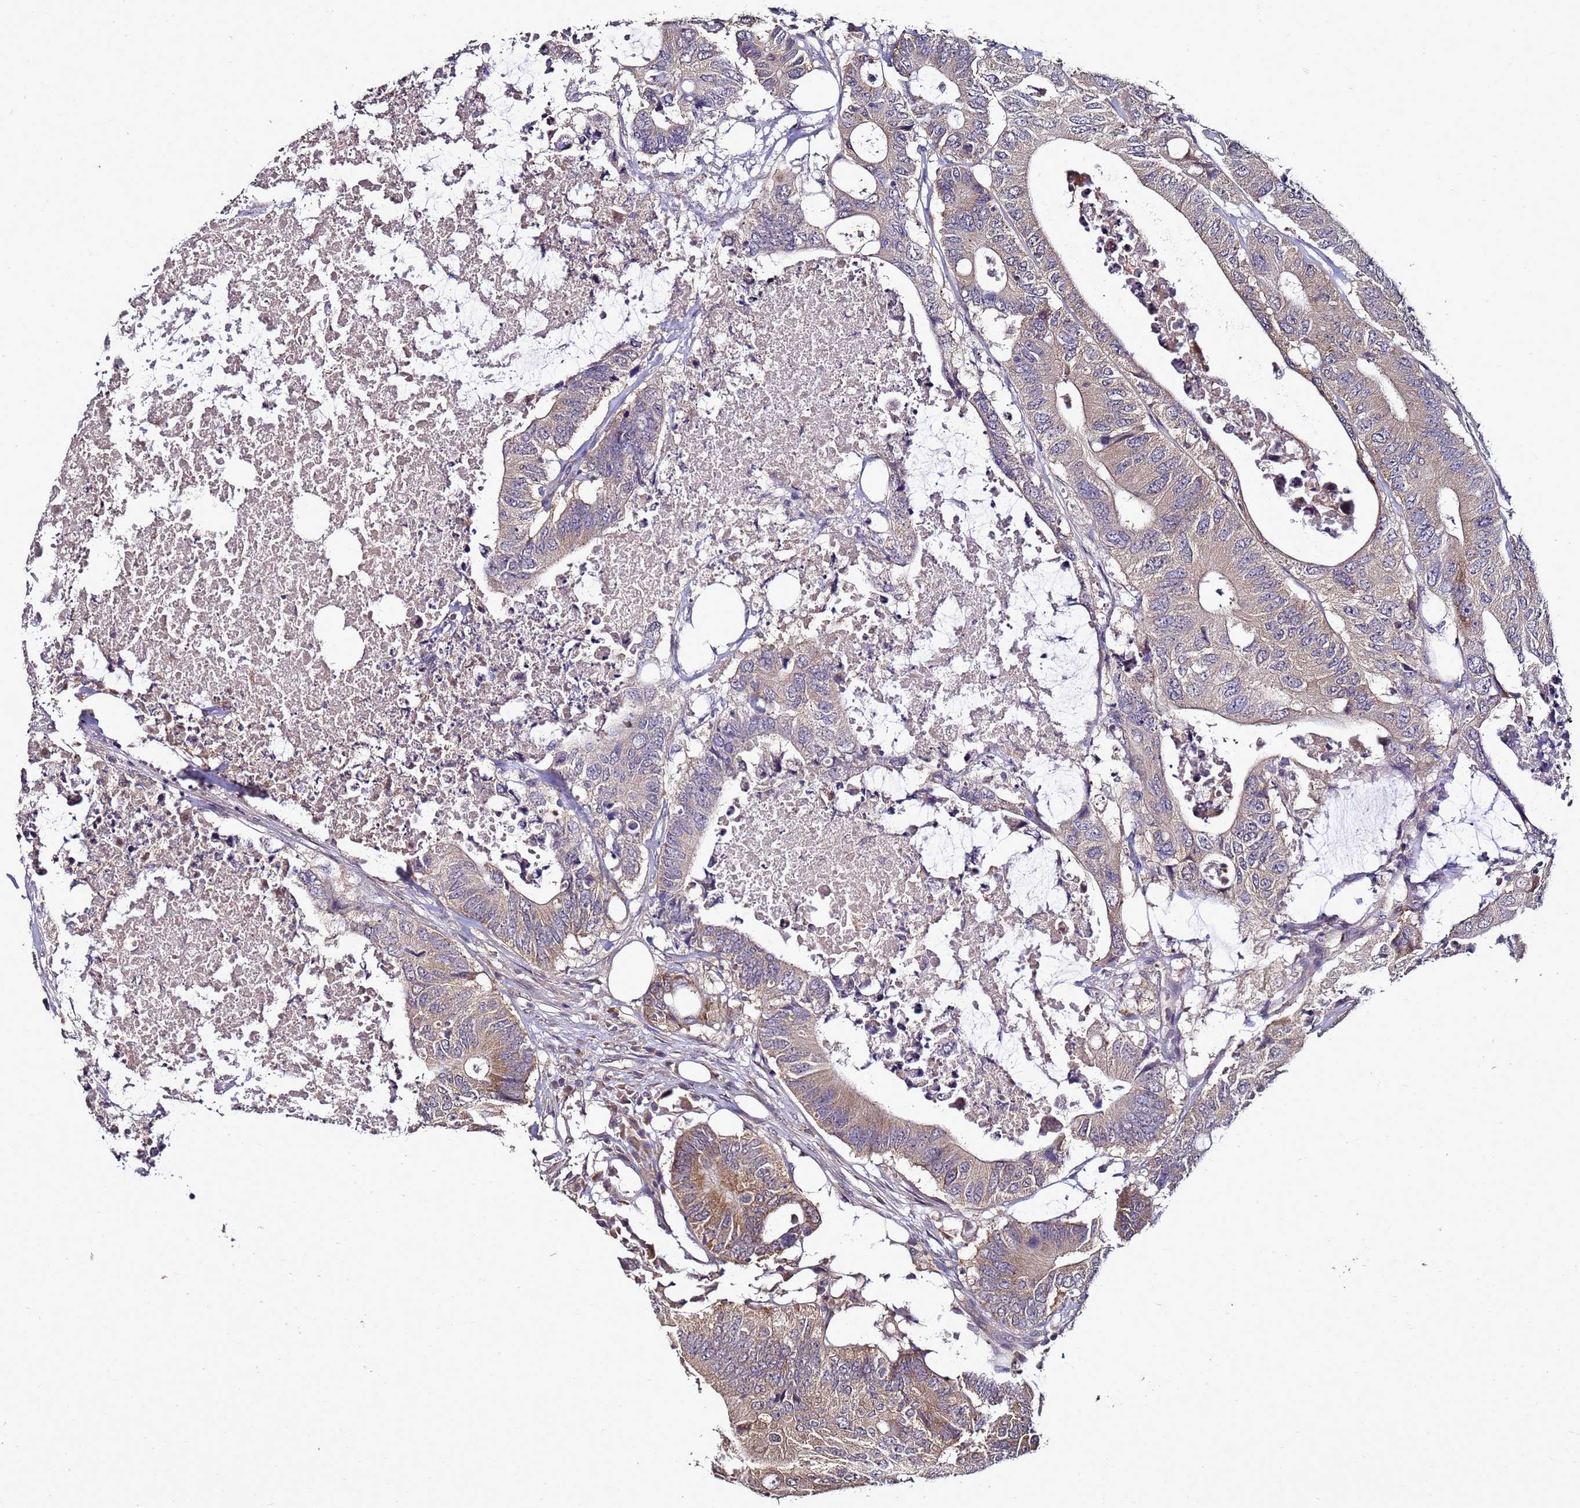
{"staining": {"intensity": "moderate", "quantity": ">75%", "location": "cytoplasmic/membranous"}, "tissue": "colorectal cancer", "cell_type": "Tumor cells", "image_type": "cancer", "snomed": [{"axis": "morphology", "description": "Adenocarcinoma, NOS"}, {"axis": "topography", "description": "Colon"}], "caption": "Human colorectal adenocarcinoma stained with a protein marker exhibits moderate staining in tumor cells.", "gene": "ANKRD17", "patient": {"sex": "male", "age": 71}}